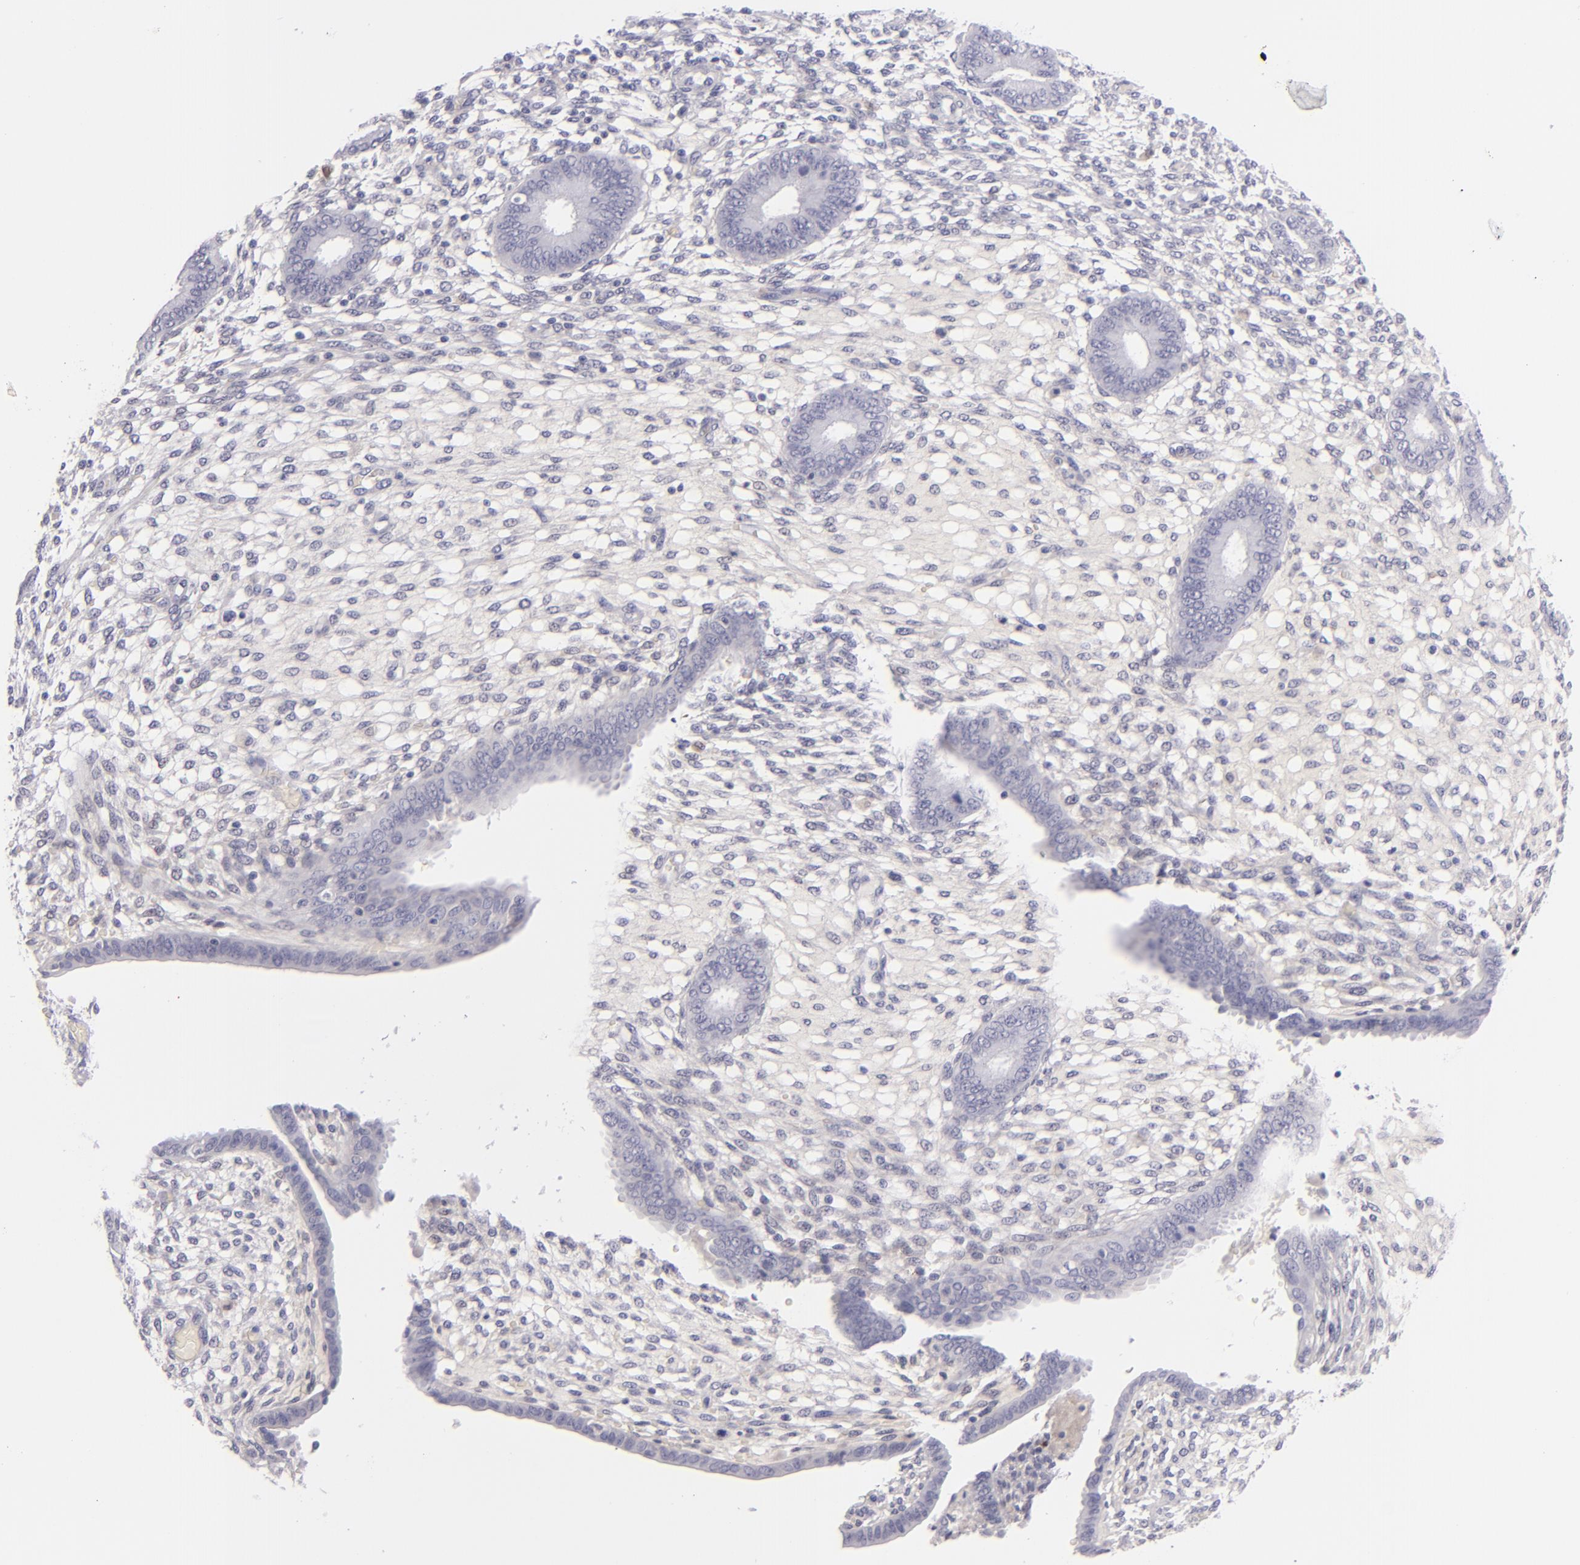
{"staining": {"intensity": "negative", "quantity": "none", "location": "none"}, "tissue": "endometrium", "cell_type": "Cells in endometrial stroma", "image_type": "normal", "snomed": [{"axis": "morphology", "description": "Normal tissue, NOS"}, {"axis": "topography", "description": "Endometrium"}], "caption": "Immunohistochemistry histopathology image of unremarkable endometrium: endometrium stained with DAB displays no significant protein expression in cells in endometrial stroma. (DAB (3,3'-diaminobenzidine) immunohistochemistry, high magnification).", "gene": "F13A1", "patient": {"sex": "female", "age": 42}}